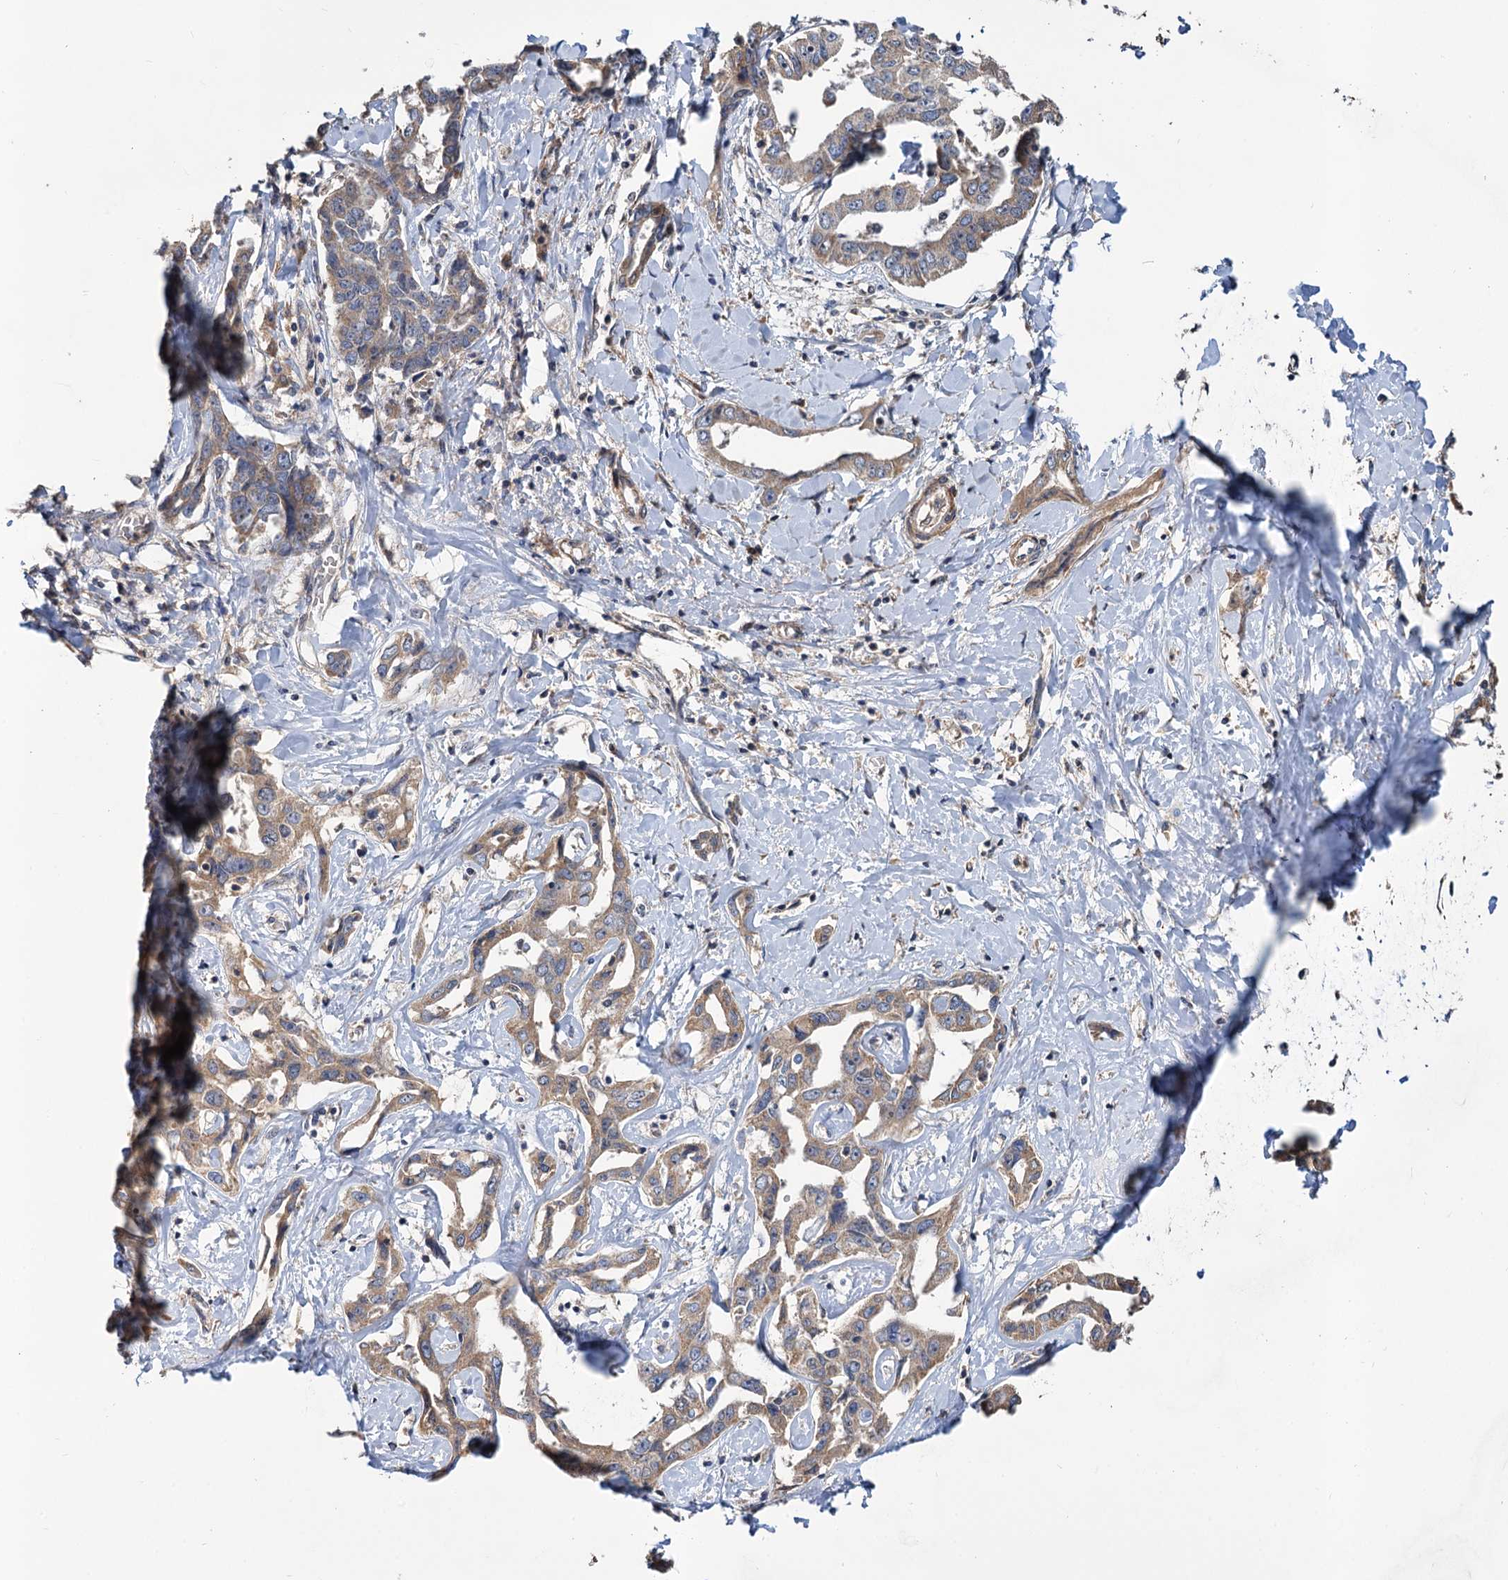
{"staining": {"intensity": "moderate", "quantity": ">75%", "location": "cytoplasmic/membranous"}, "tissue": "liver cancer", "cell_type": "Tumor cells", "image_type": "cancer", "snomed": [{"axis": "morphology", "description": "Cholangiocarcinoma"}, {"axis": "topography", "description": "Liver"}], "caption": "Moderate cytoplasmic/membranous protein expression is seen in approximately >75% of tumor cells in liver cholangiocarcinoma.", "gene": "ALKBH7", "patient": {"sex": "male", "age": 59}}